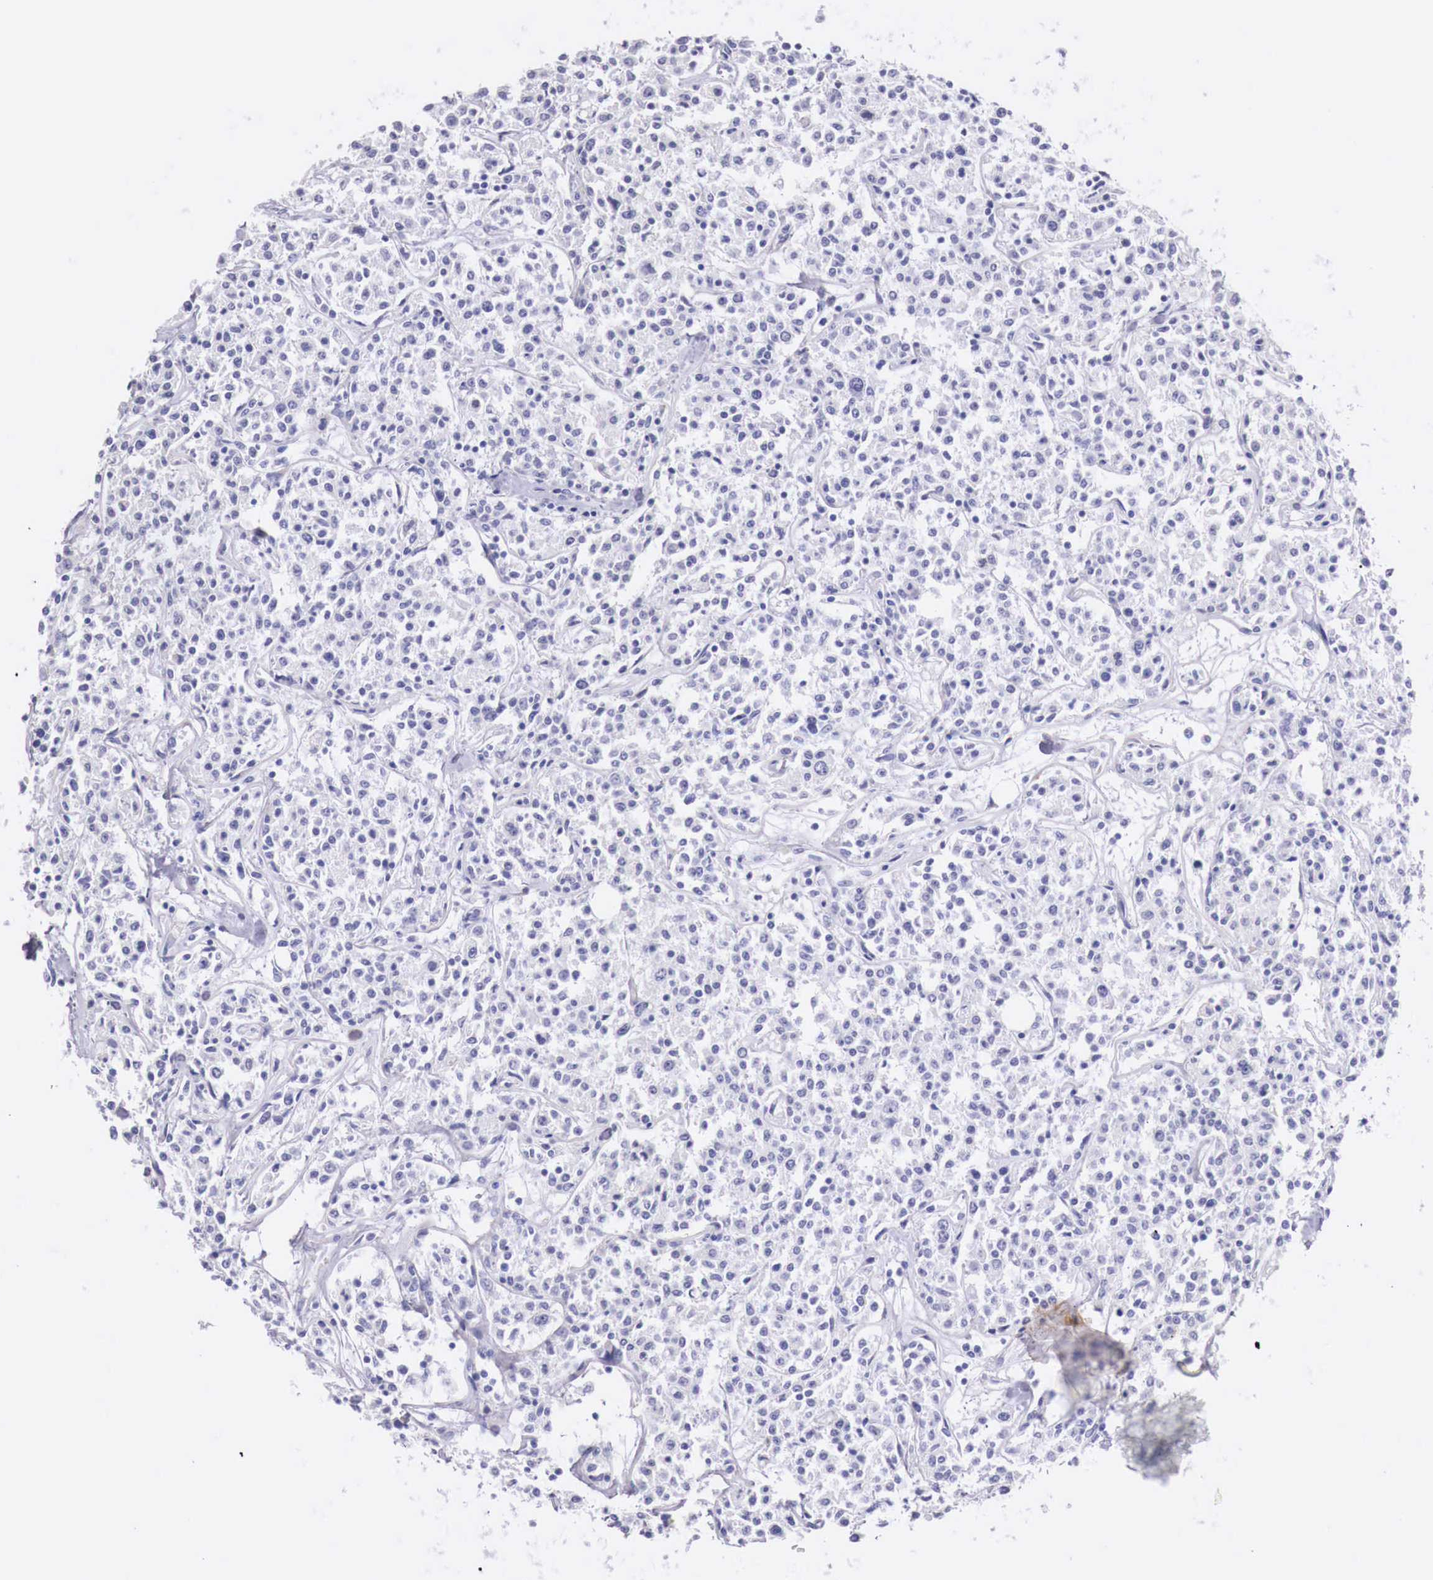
{"staining": {"intensity": "negative", "quantity": "none", "location": "none"}, "tissue": "lymphoma", "cell_type": "Tumor cells", "image_type": "cancer", "snomed": [{"axis": "morphology", "description": "Malignant lymphoma, non-Hodgkin's type, Low grade"}, {"axis": "topography", "description": "Small intestine"}], "caption": "Lymphoma stained for a protein using IHC exhibits no staining tumor cells.", "gene": "NREP", "patient": {"sex": "female", "age": 59}}